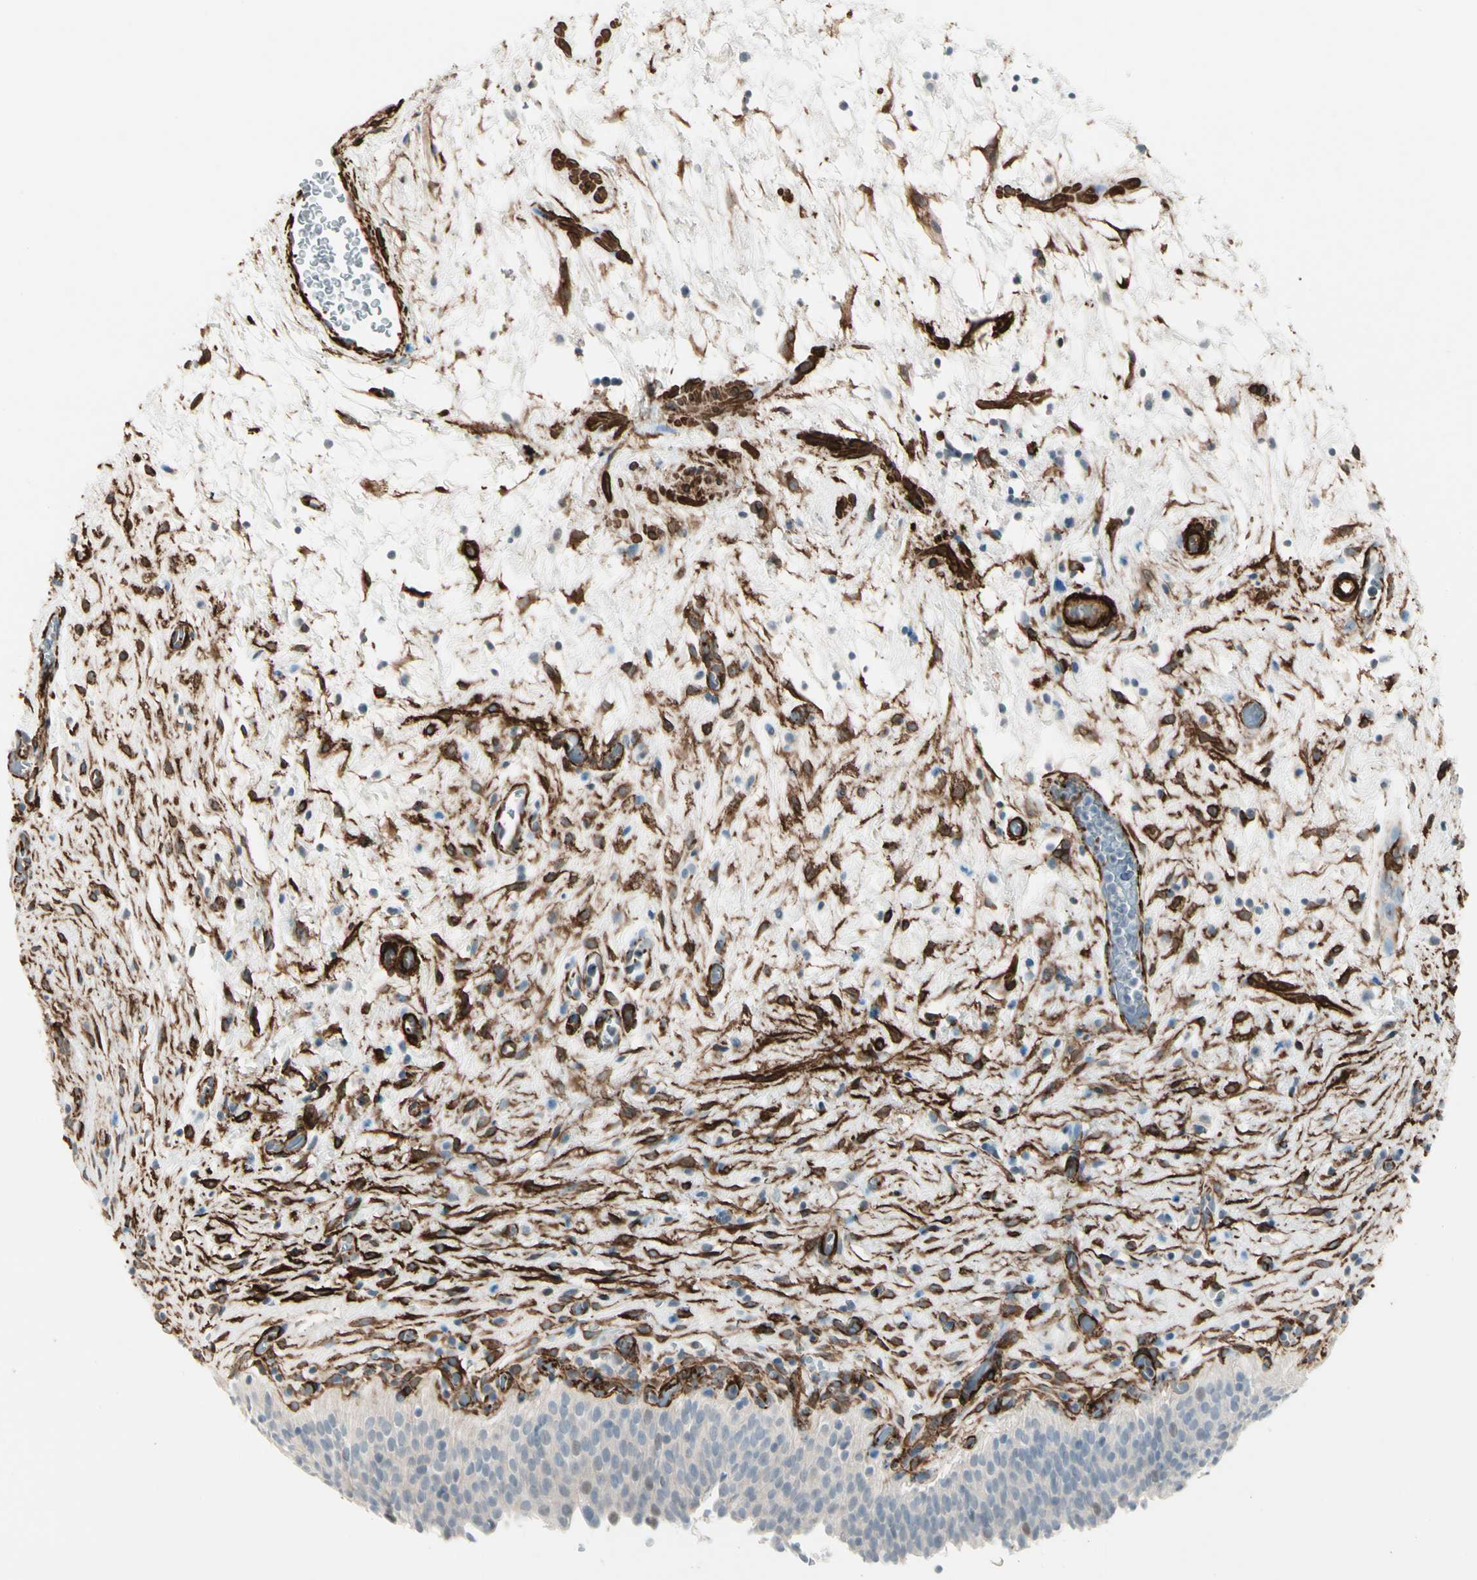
{"staining": {"intensity": "negative", "quantity": "none", "location": "none"}, "tissue": "urinary bladder", "cell_type": "Urothelial cells", "image_type": "normal", "snomed": [{"axis": "morphology", "description": "Normal tissue, NOS"}, {"axis": "topography", "description": "Urinary bladder"}], "caption": "An immunohistochemistry micrograph of normal urinary bladder is shown. There is no staining in urothelial cells of urinary bladder.", "gene": "CALD1", "patient": {"sex": "male", "age": 51}}